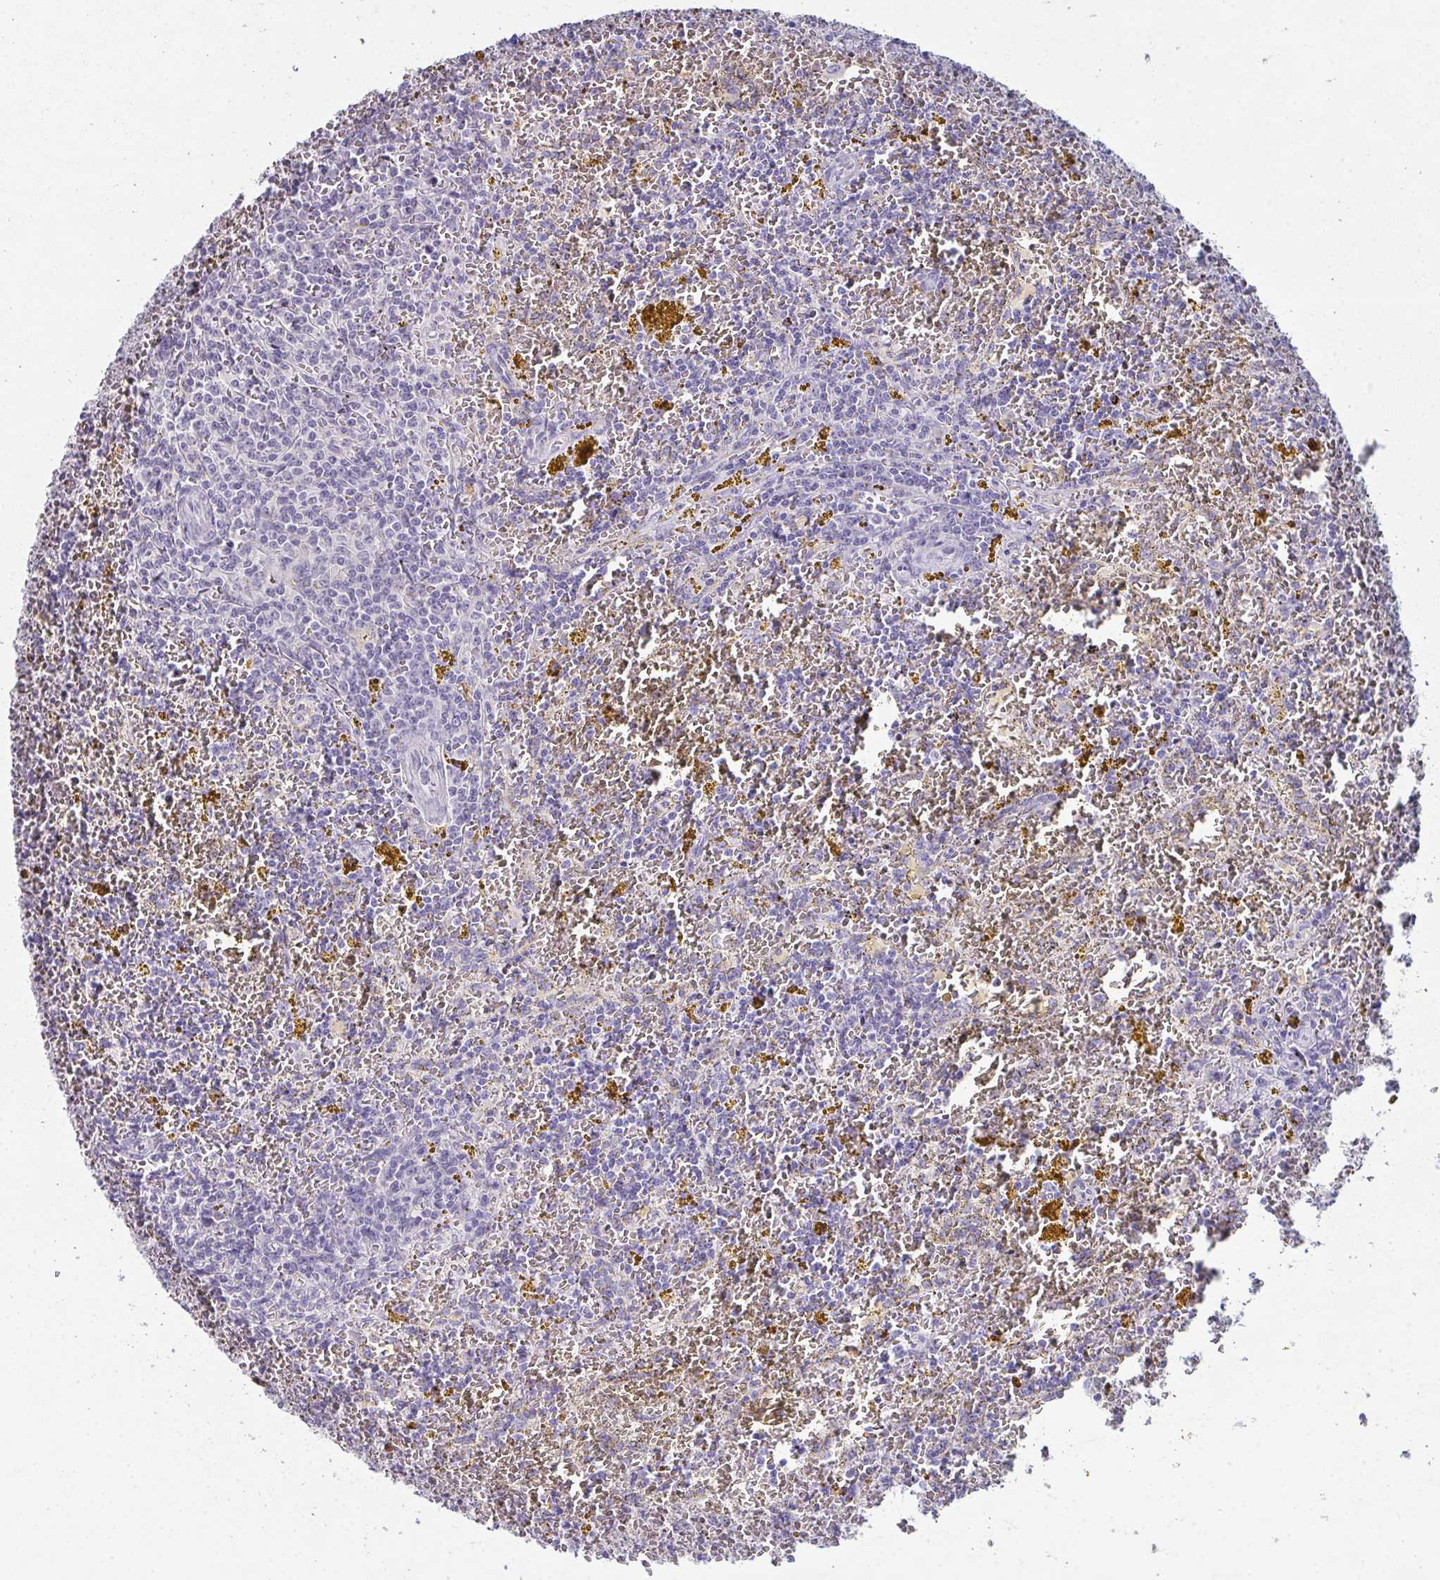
{"staining": {"intensity": "negative", "quantity": "none", "location": "none"}, "tissue": "lymphoma", "cell_type": "Tumor cells", "image_type": "cancer", "snomed": [{"axis": "morphology", "description": "Malignant lymphoma, non-Hodgkin's type, Low grade"}, {"axis": "topography", "description": "Spleen"}, {"axis": "topography", "description": "Lymph node"}], "caption": "The micrograph shows no staining of tumor cells in lymphoma.", "gene": "ADAM21", "patient": {"sex": "female", "age": 66}}